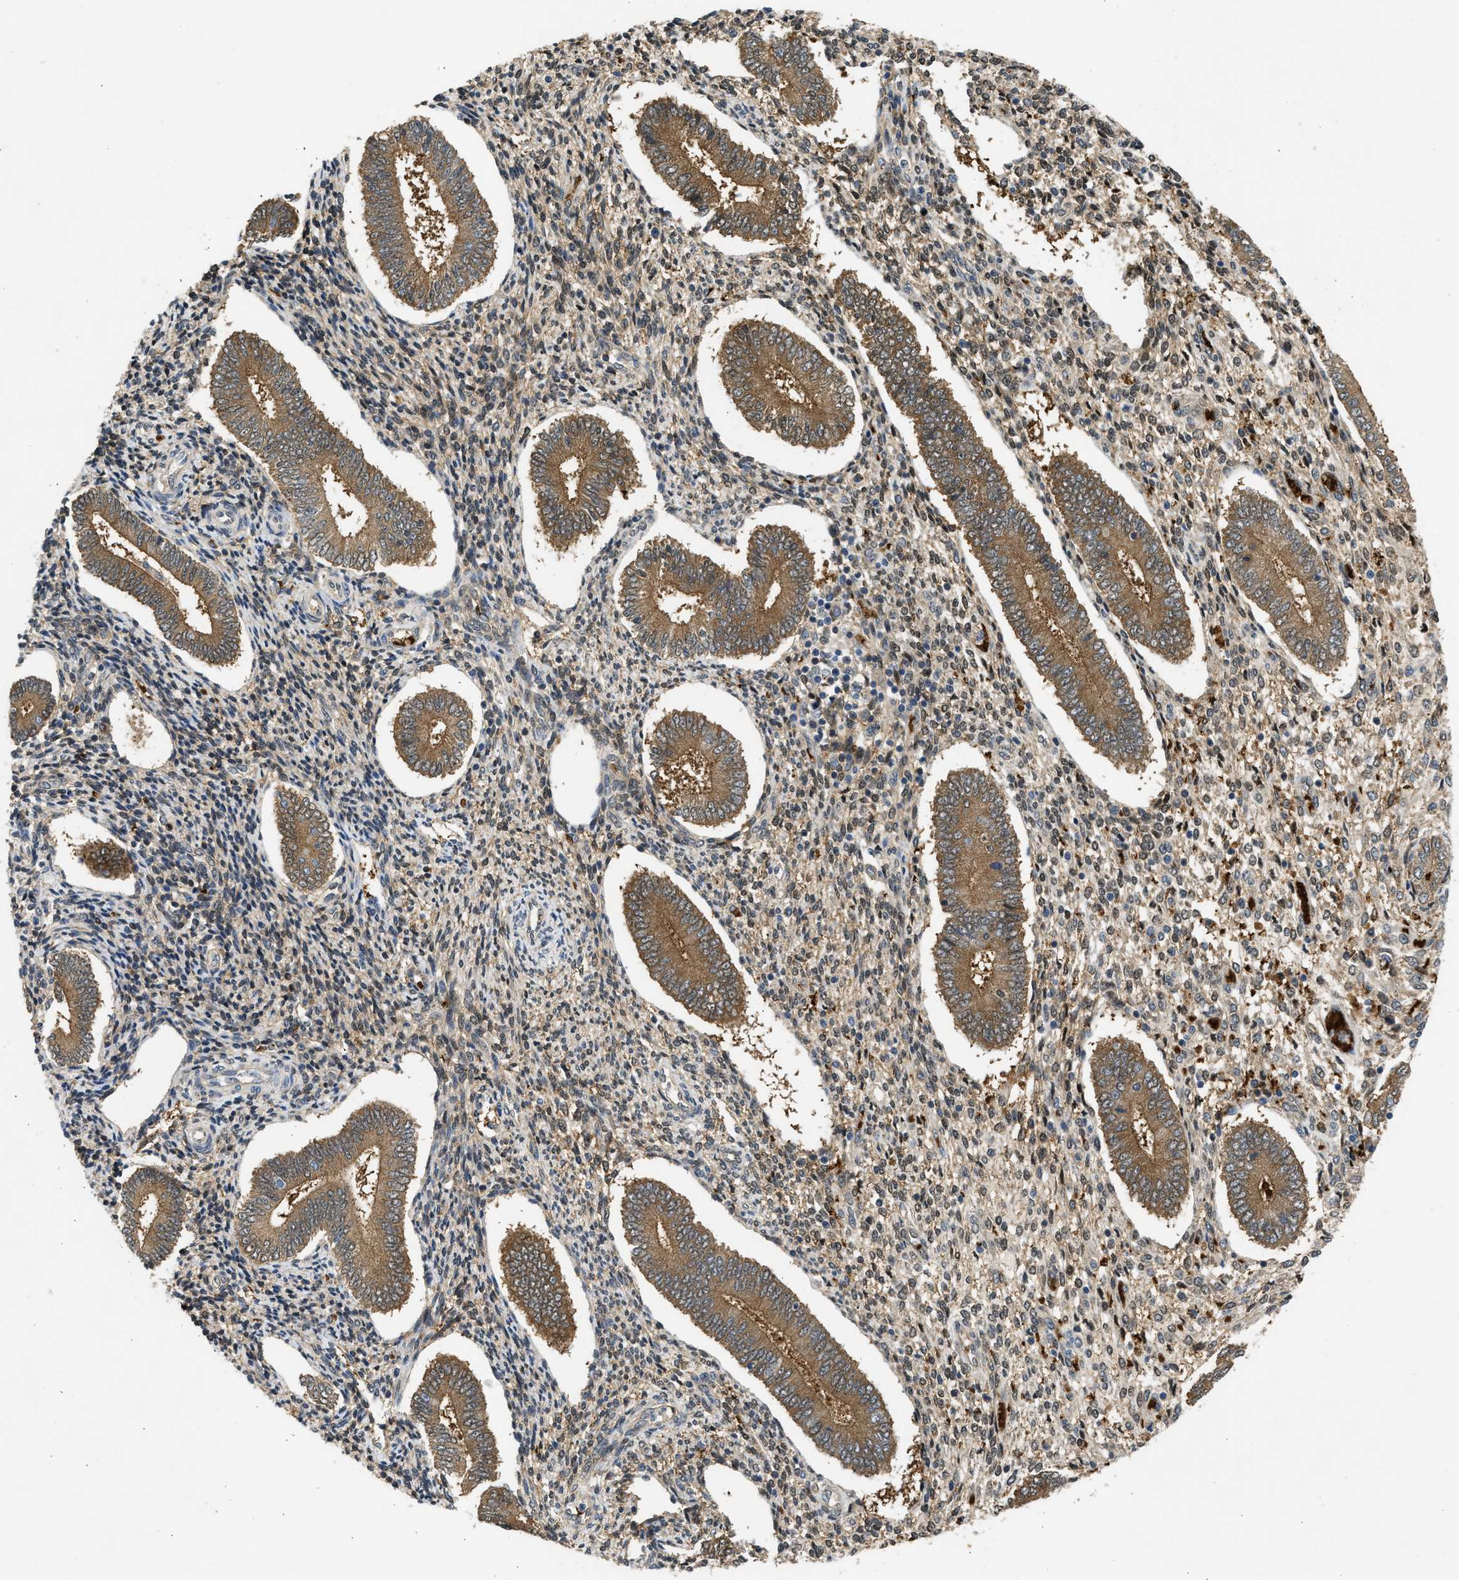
{"staining": {"intensity": "weak", "quantity": ">75%", "location": "cytoplasmic/membranous,nuclear"}, "tissue": "endometrium", "cell_type": "Cells in endometrial stroma", "image_type": "normal", "snomed": [{"axis": "morphology", "description": "Normal tissue, NOS"}, {"axis": "topography", "description": "Endometrium"}], "caption": "This image displays immunohistochemistry staining of unremarkable human endometrium, with low weak cytoplasmic/membranous,nuclear expression in about >75% of cells in endometrial stroma.", "gene": "MAPK7", "patient": {"sex": "female", "age": 42}}